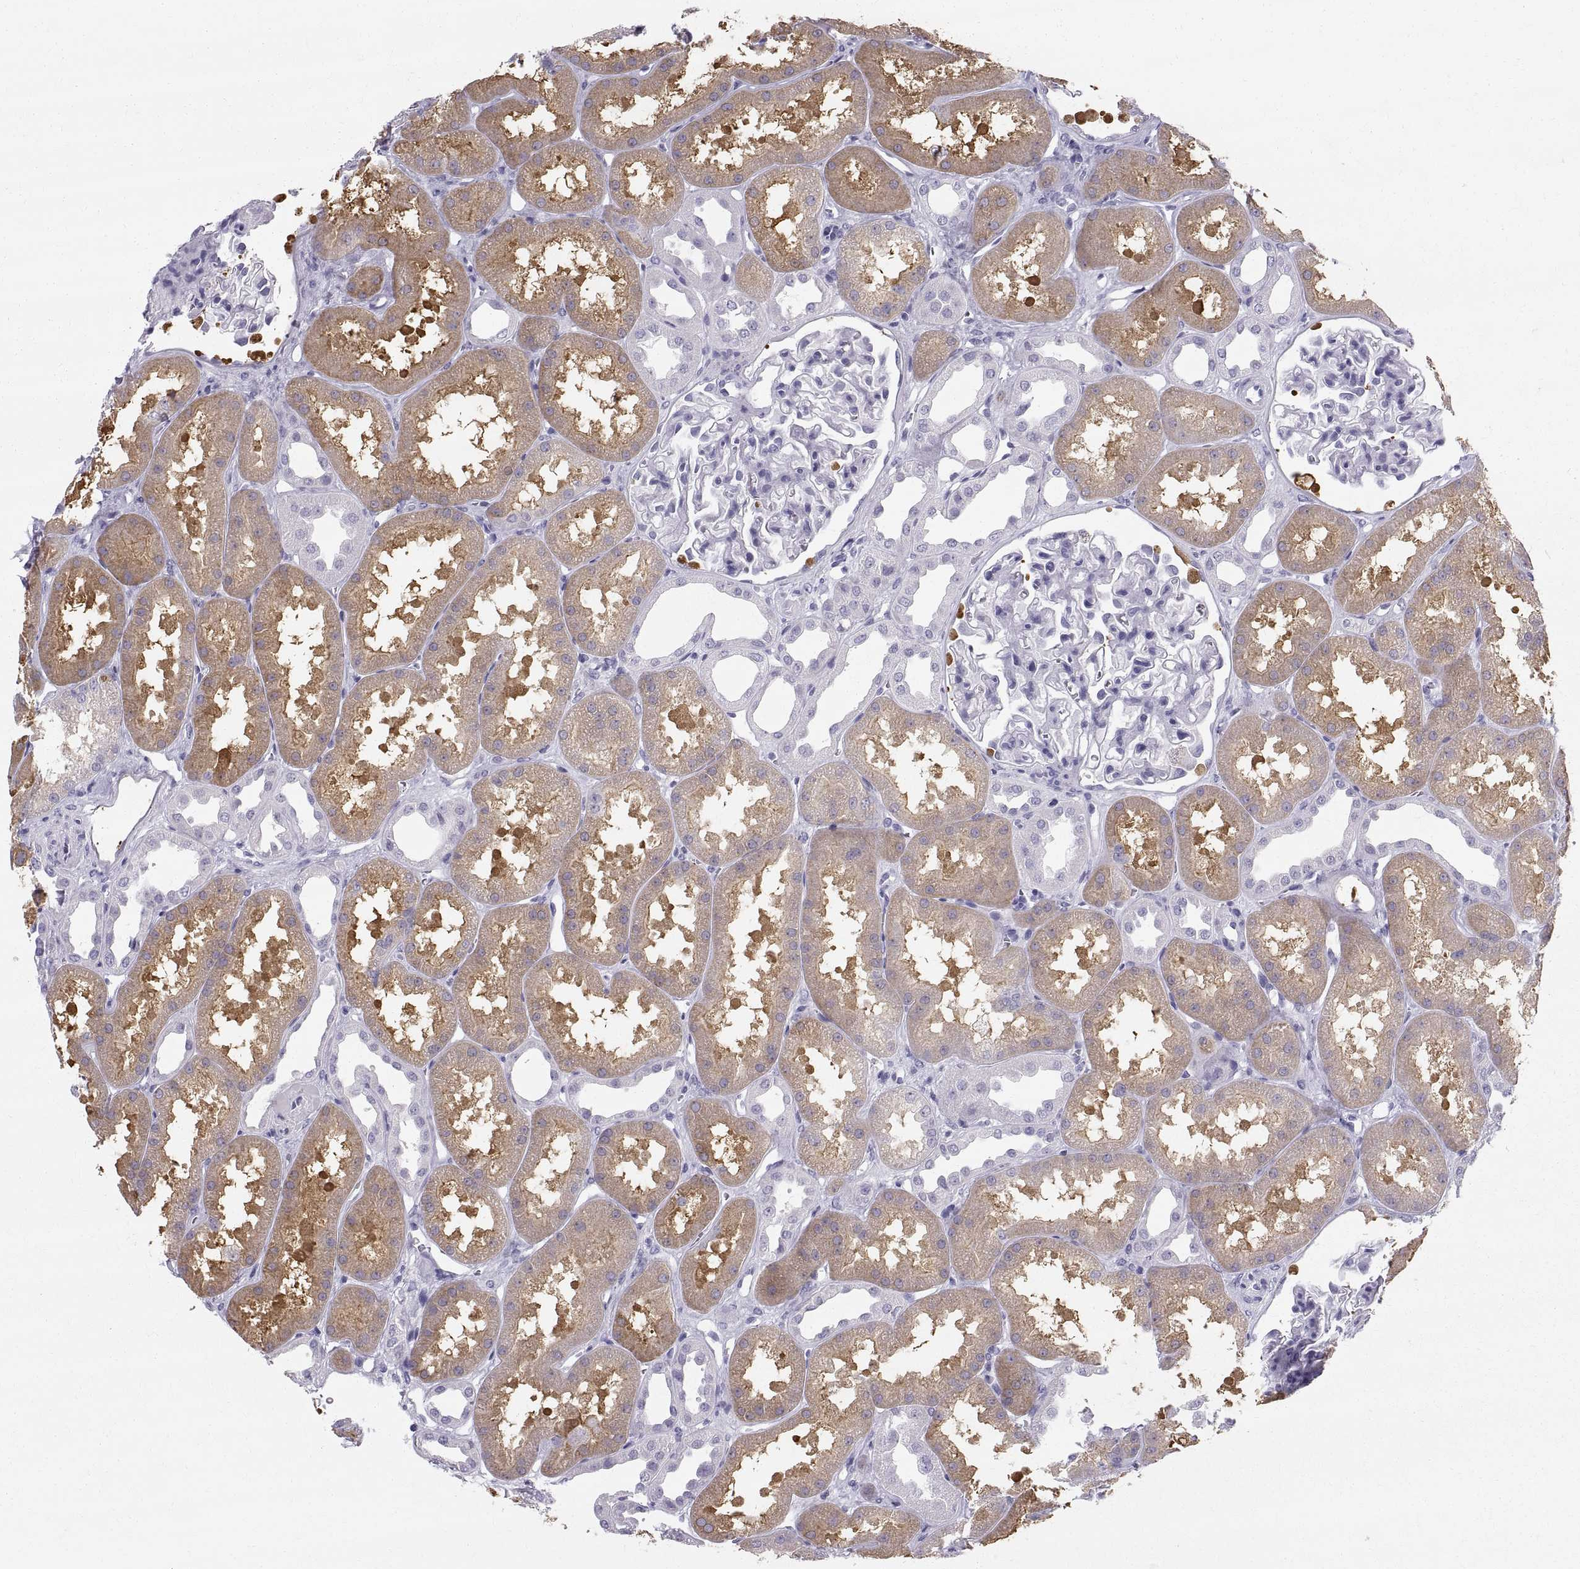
{"staining": {"intensity": "negative", "quantity": "none", "location": "none"}, "tissue": "kidney", "cell_type": "Cells in glomeruli", "image_type": "normal", "snomed": [{"axis": "morphology", "description": "Normal tissue, NOS"}, {"axis": "topography", "description": "Kidney"}], "caption": "Photomicrograph shows no significant protein positivity in cells in glomeruli of unremarkable kidney. (Stains: DAB IHC with hematoxylin counter stain, Microscopy: brightfield microscopy at high magnification).", "gene": "SLC22A6", "patient": {"sex": "male", "age": 61}}